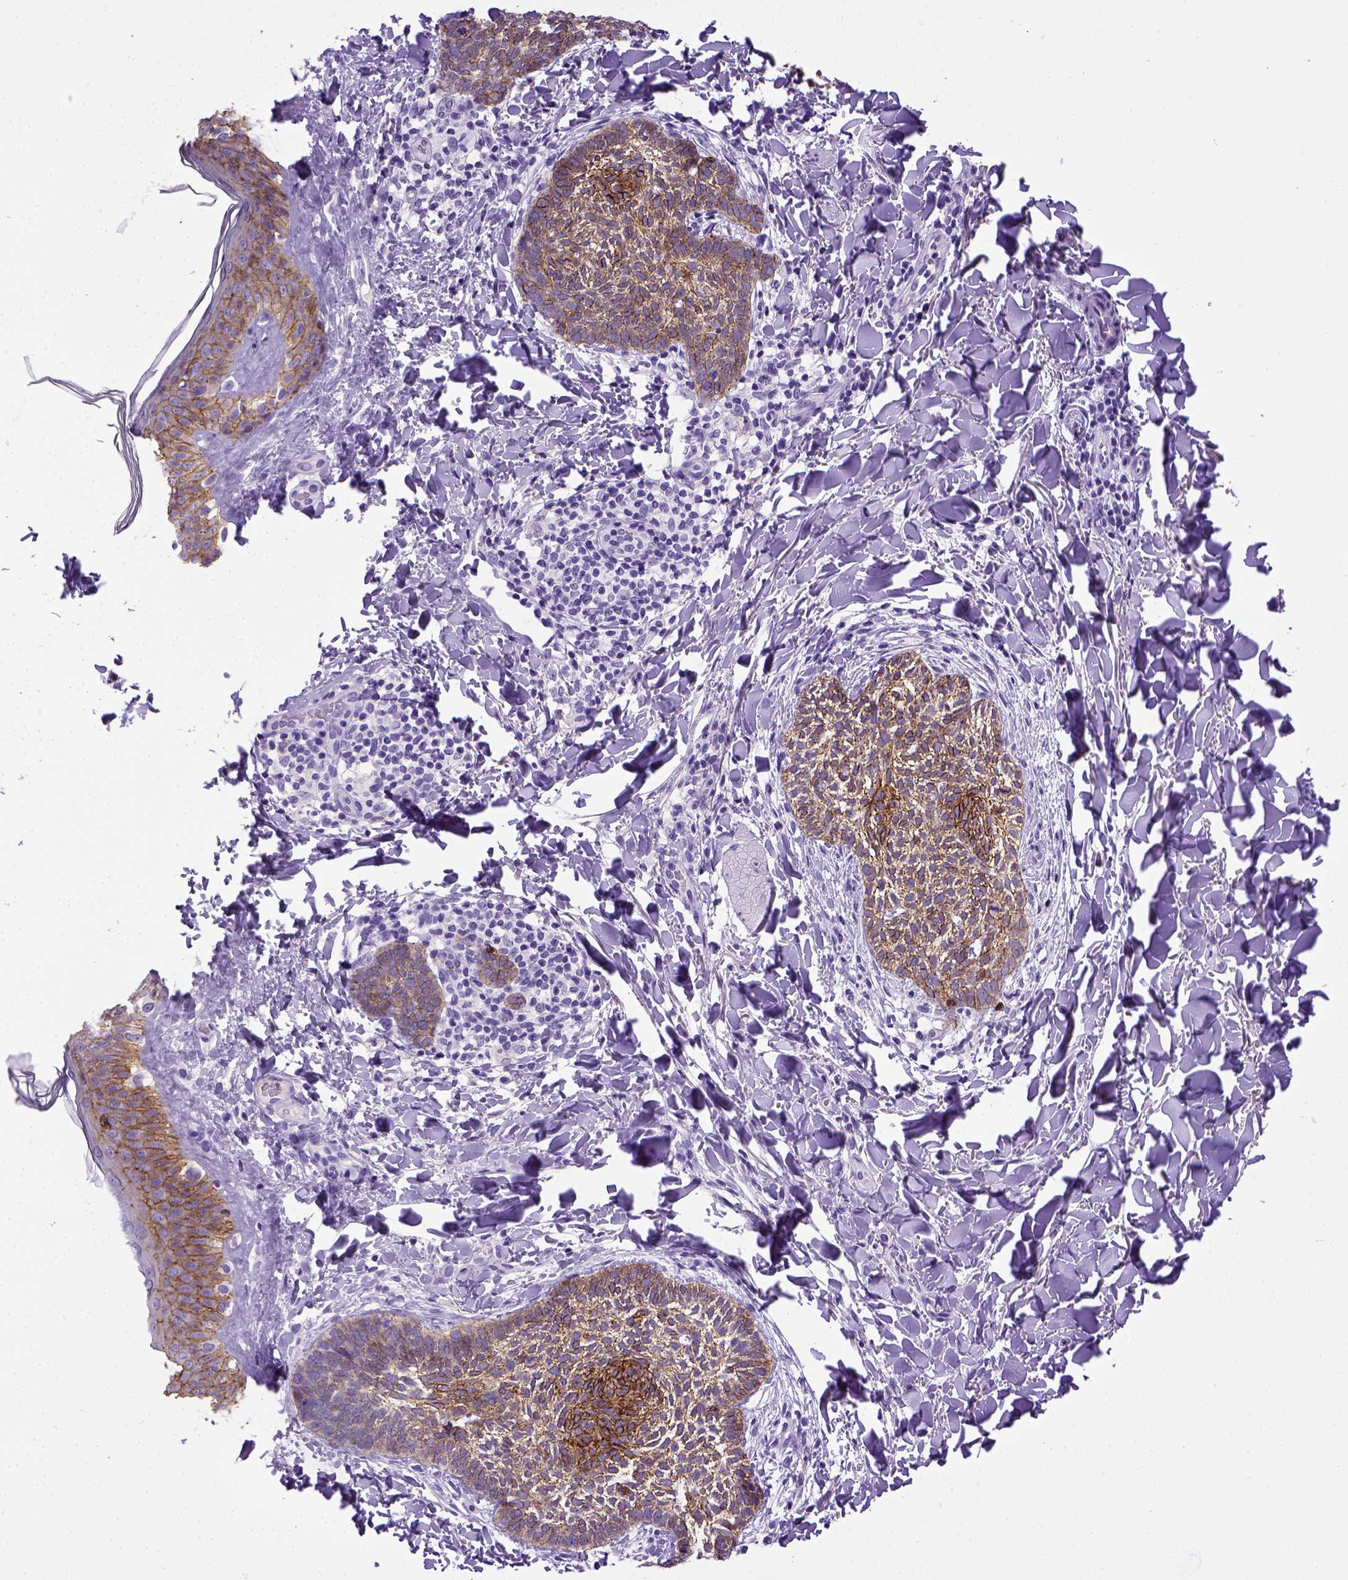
{"staining": {"intensity": "moderate", "quantity": ">75%", "location": "cytoplasmic/membranous"}, "tissue": "skin cancer", "cell_type": "Tumor cells", "image_type": "cancer", "snomed": [{"axis": "morphology", "description": "Normal tissue, NOS"}, {"axis": "morphology", "description": "Basal cell carcinoma"}, {"axis": "topography", "description": "Skin"}], "caption": "Immunohistochemistry (IHC) micrograph of neoplastic tissue: human skin cancer (basal cell carcinoma) stained using IHC reveals medium levels of moderate protein expression localized specifically in the cytoplasmic/membranous of tumor cells, appearing as a cytoplasmic/membranous brown color.", "gene": "CDH1", "patient": {"sex": "male", "age": 46}}